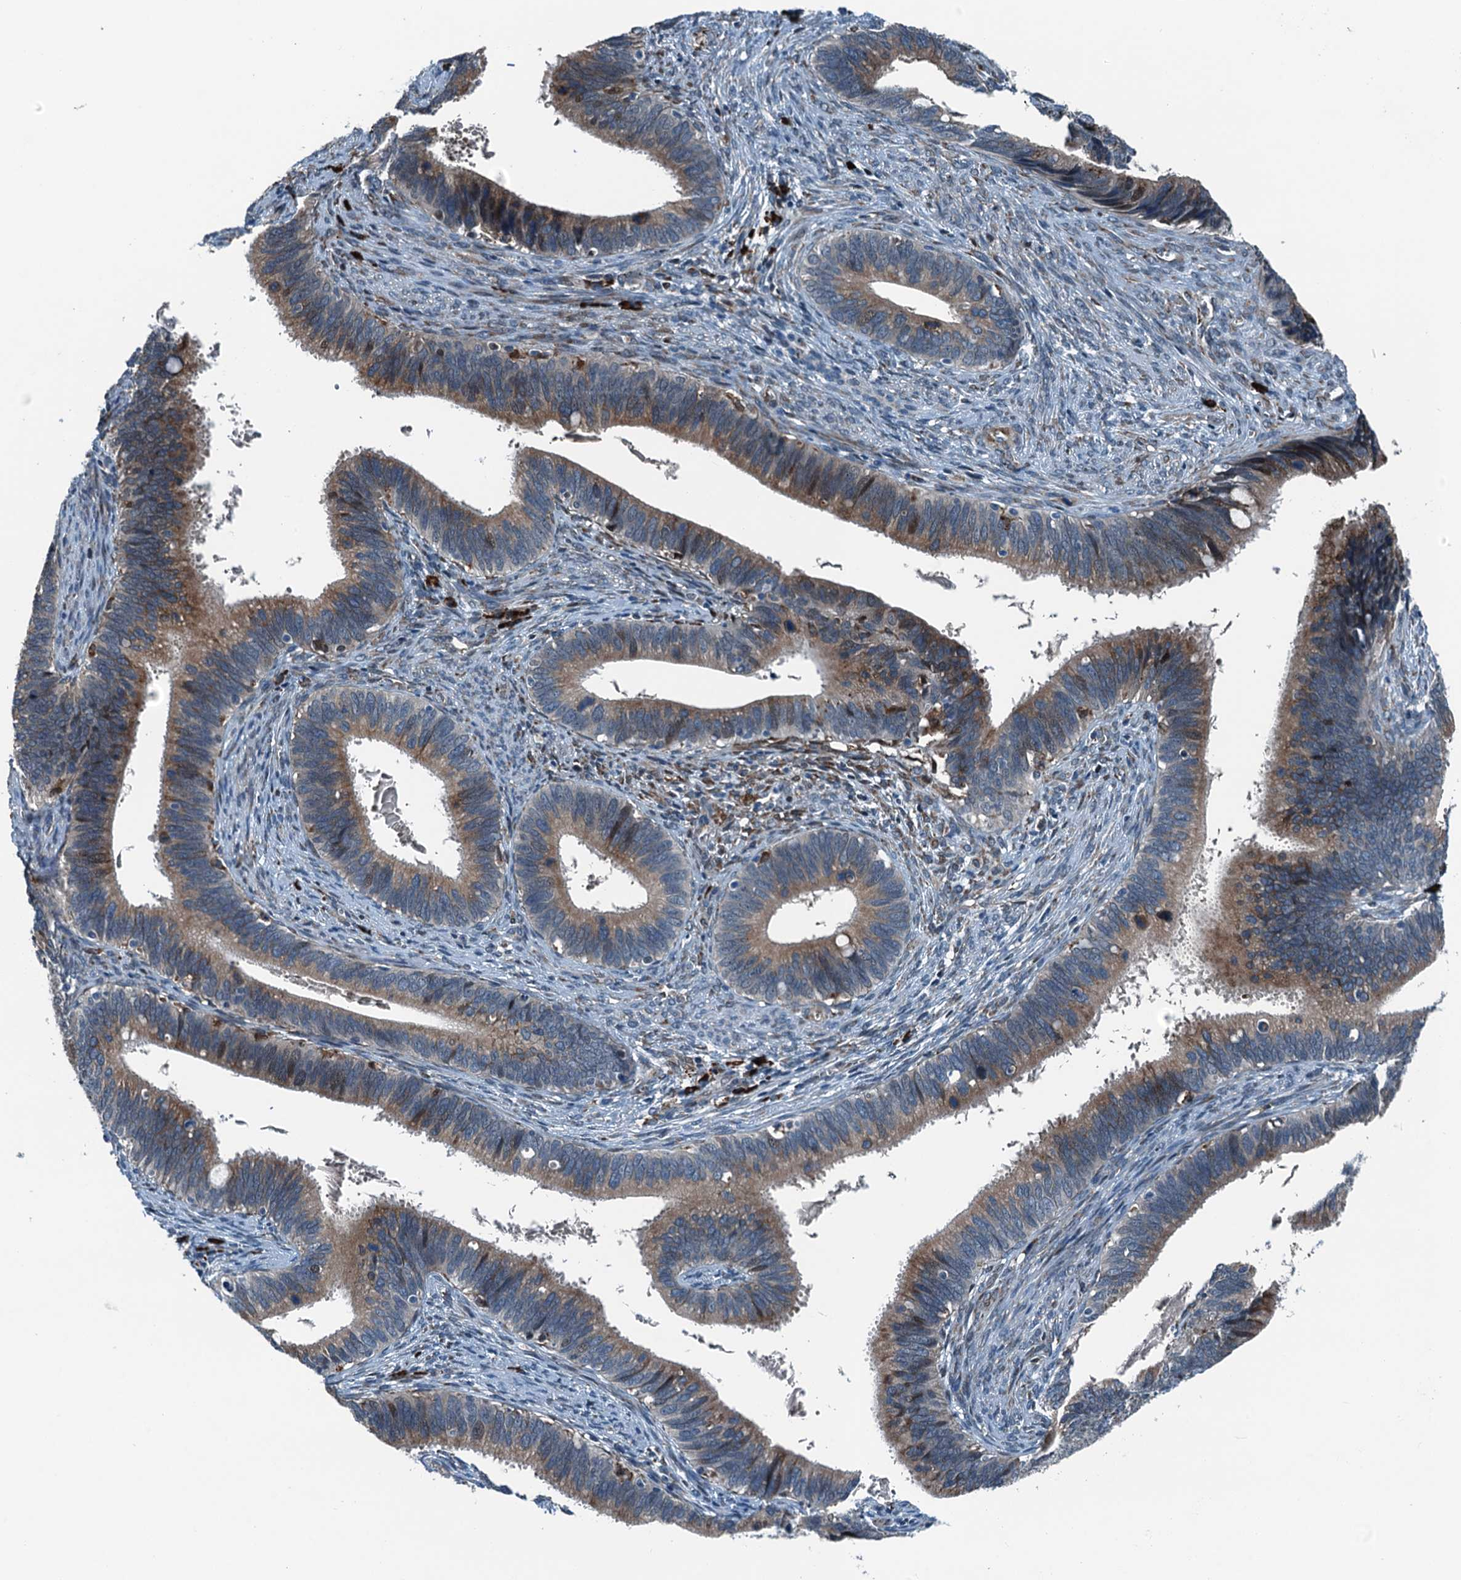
{"staining": {"intensity": "moderate", "quantity": ">75%", "location": "cytoplasmic/membranous"}, "tissue": "cervical cancer", "cell_type": "Tumor cells", "image_type": "cancer", "snomed": [{"axis": "morphology", "description": "Adenocarcinoma, NOS"}, {"axis": "topography", "description": "Cervix"}], "caption": "This histopathology image reveals immunohistochemistry staining of human cervical cancer, with medium moderate cytoplasmic/membranous positivity in about >75% of tumor cells.", "gene": "TAMALIN", "patient": {"sex": "female", "age": 42}}